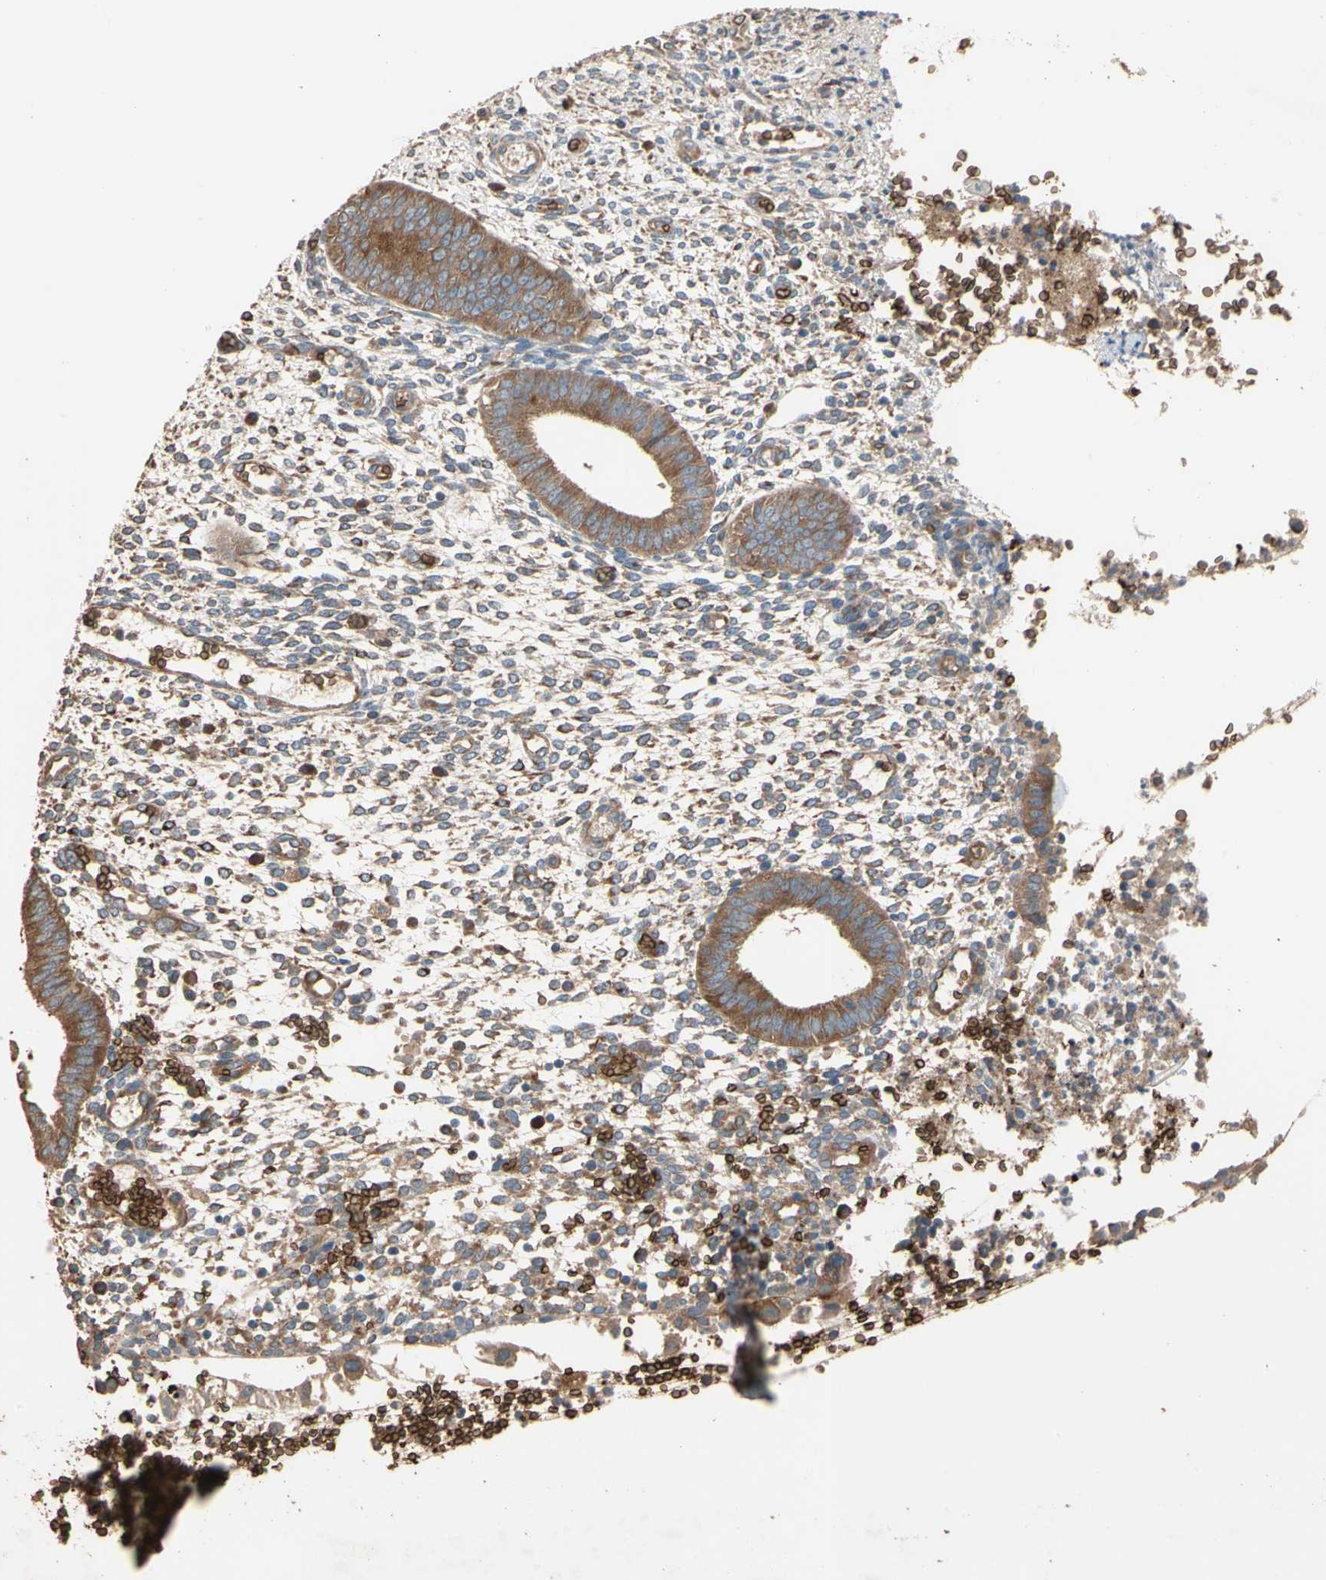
{"staining": {"intensity": "moderate", "quantity": "25%-75%", "location": "cytoplasmic/membranous"}, "tissue": "endometrium", "cell_type": "Cells in endometrial stroma", "image_type": "normal", "snomed": [{"axis": "morphology", "description": "Normal tissue, NOS"}, {"axis": "topography", "description": "Endometrium"}], "caption": "Protein staining of benign endometrium reveals moderate cytoplasmic/membranous expression in approximately 25%-75% of cells in endometrial stroma.", "gene": "RIOK2", "patient": {"sex": "female", "age": 35}}